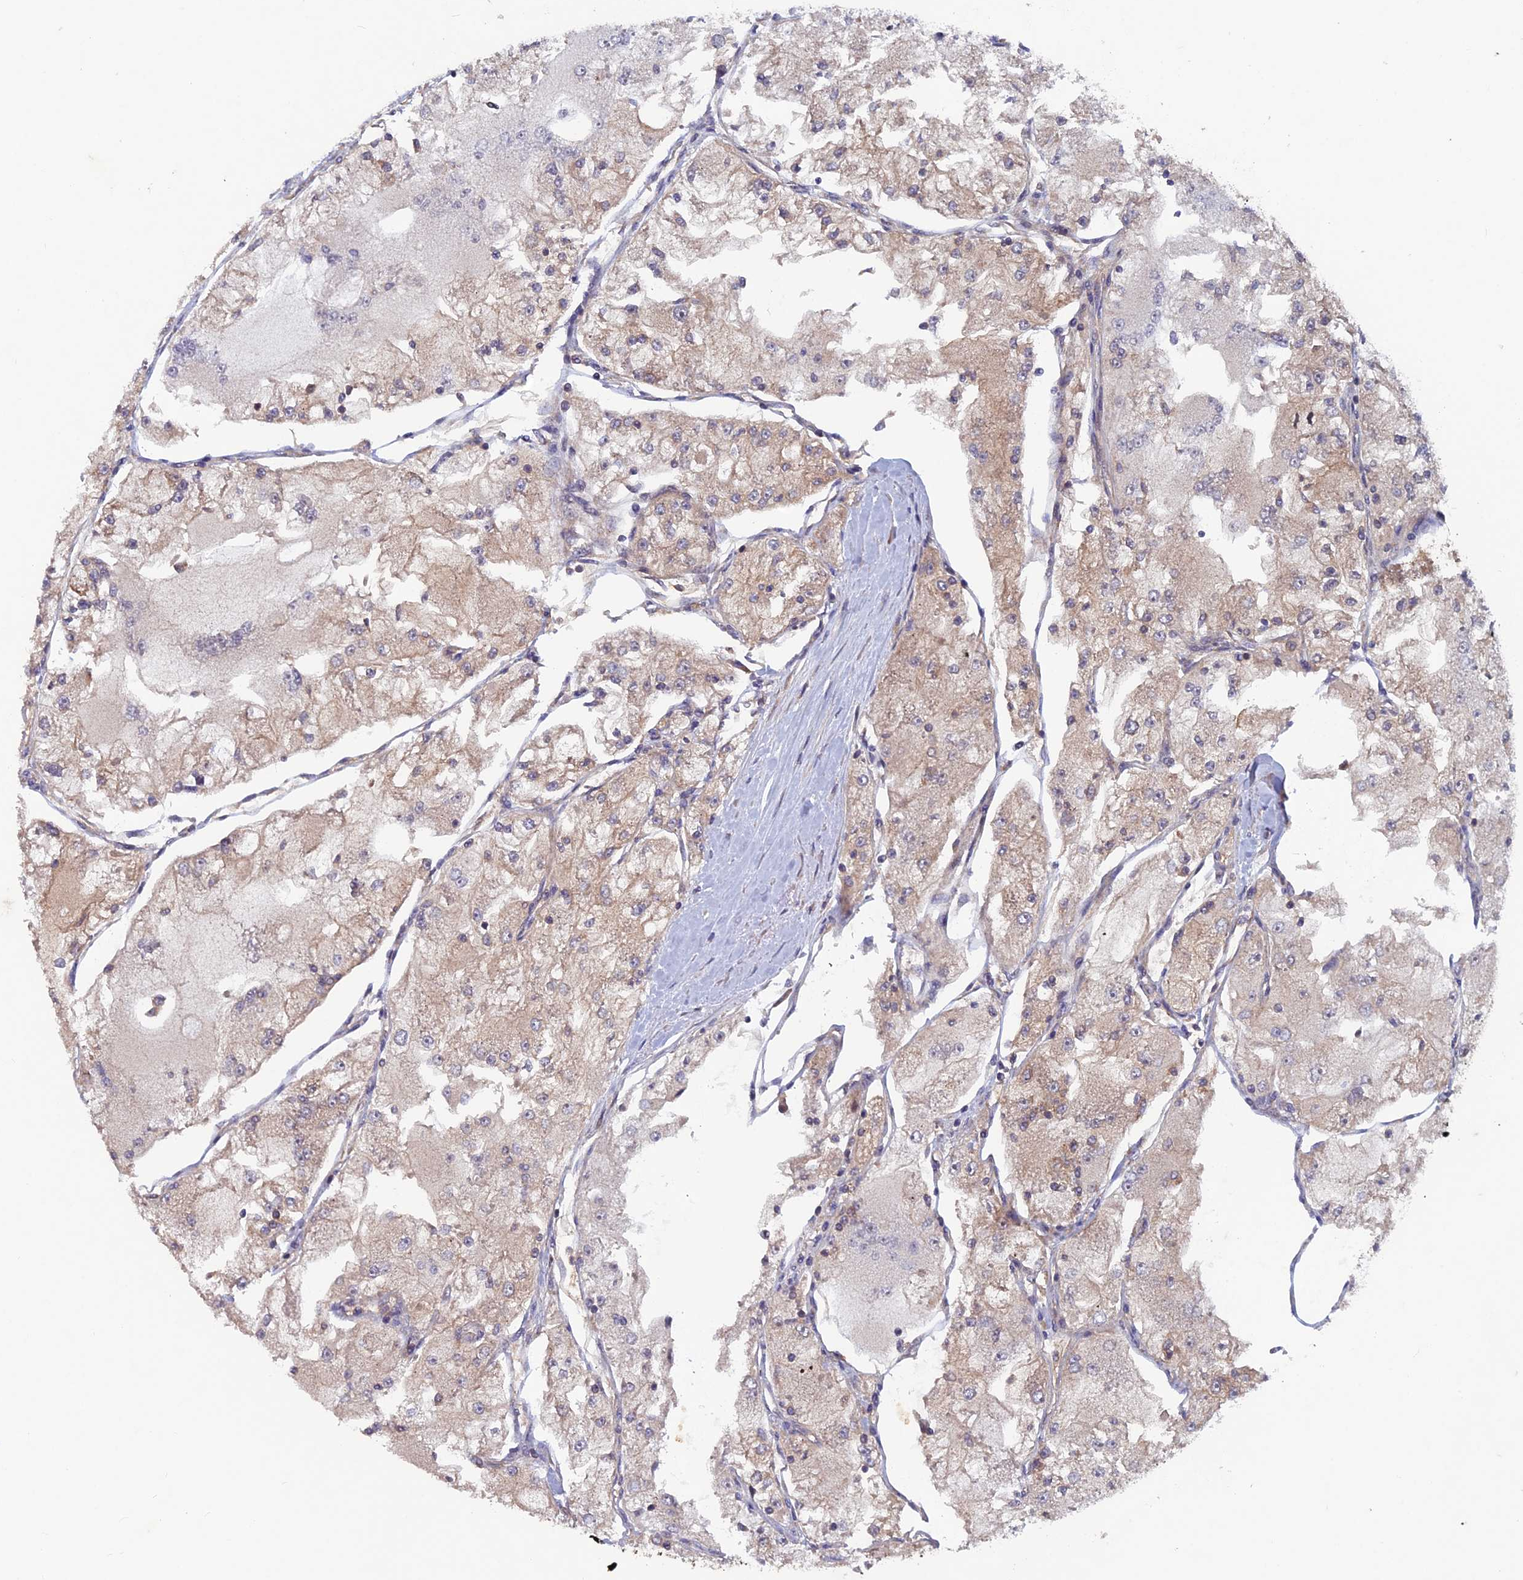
{"staining": {"intensity": "weak", "quantity": "25%-75%", "location": "cytoplasmic/membranous"}, "tissue": "renal cancer", "cell_type": "Tumor cells", "image_type": "cancer", "snomed": [{"axis": "morphology", "description": "Adenocarcinoma, NOS"}, {"axis": "topography", "description": "Kidney"}], "caption": "A high-resolution histopathology image shows immunohistochemistry staining of renal adenocarcinoma, which displays weak cytoplasmic/membranous positivity in approximately 25%-75% of tumor cells.", "gene": "NCAPG", "patient": {"sex": "female", "age": 72}}